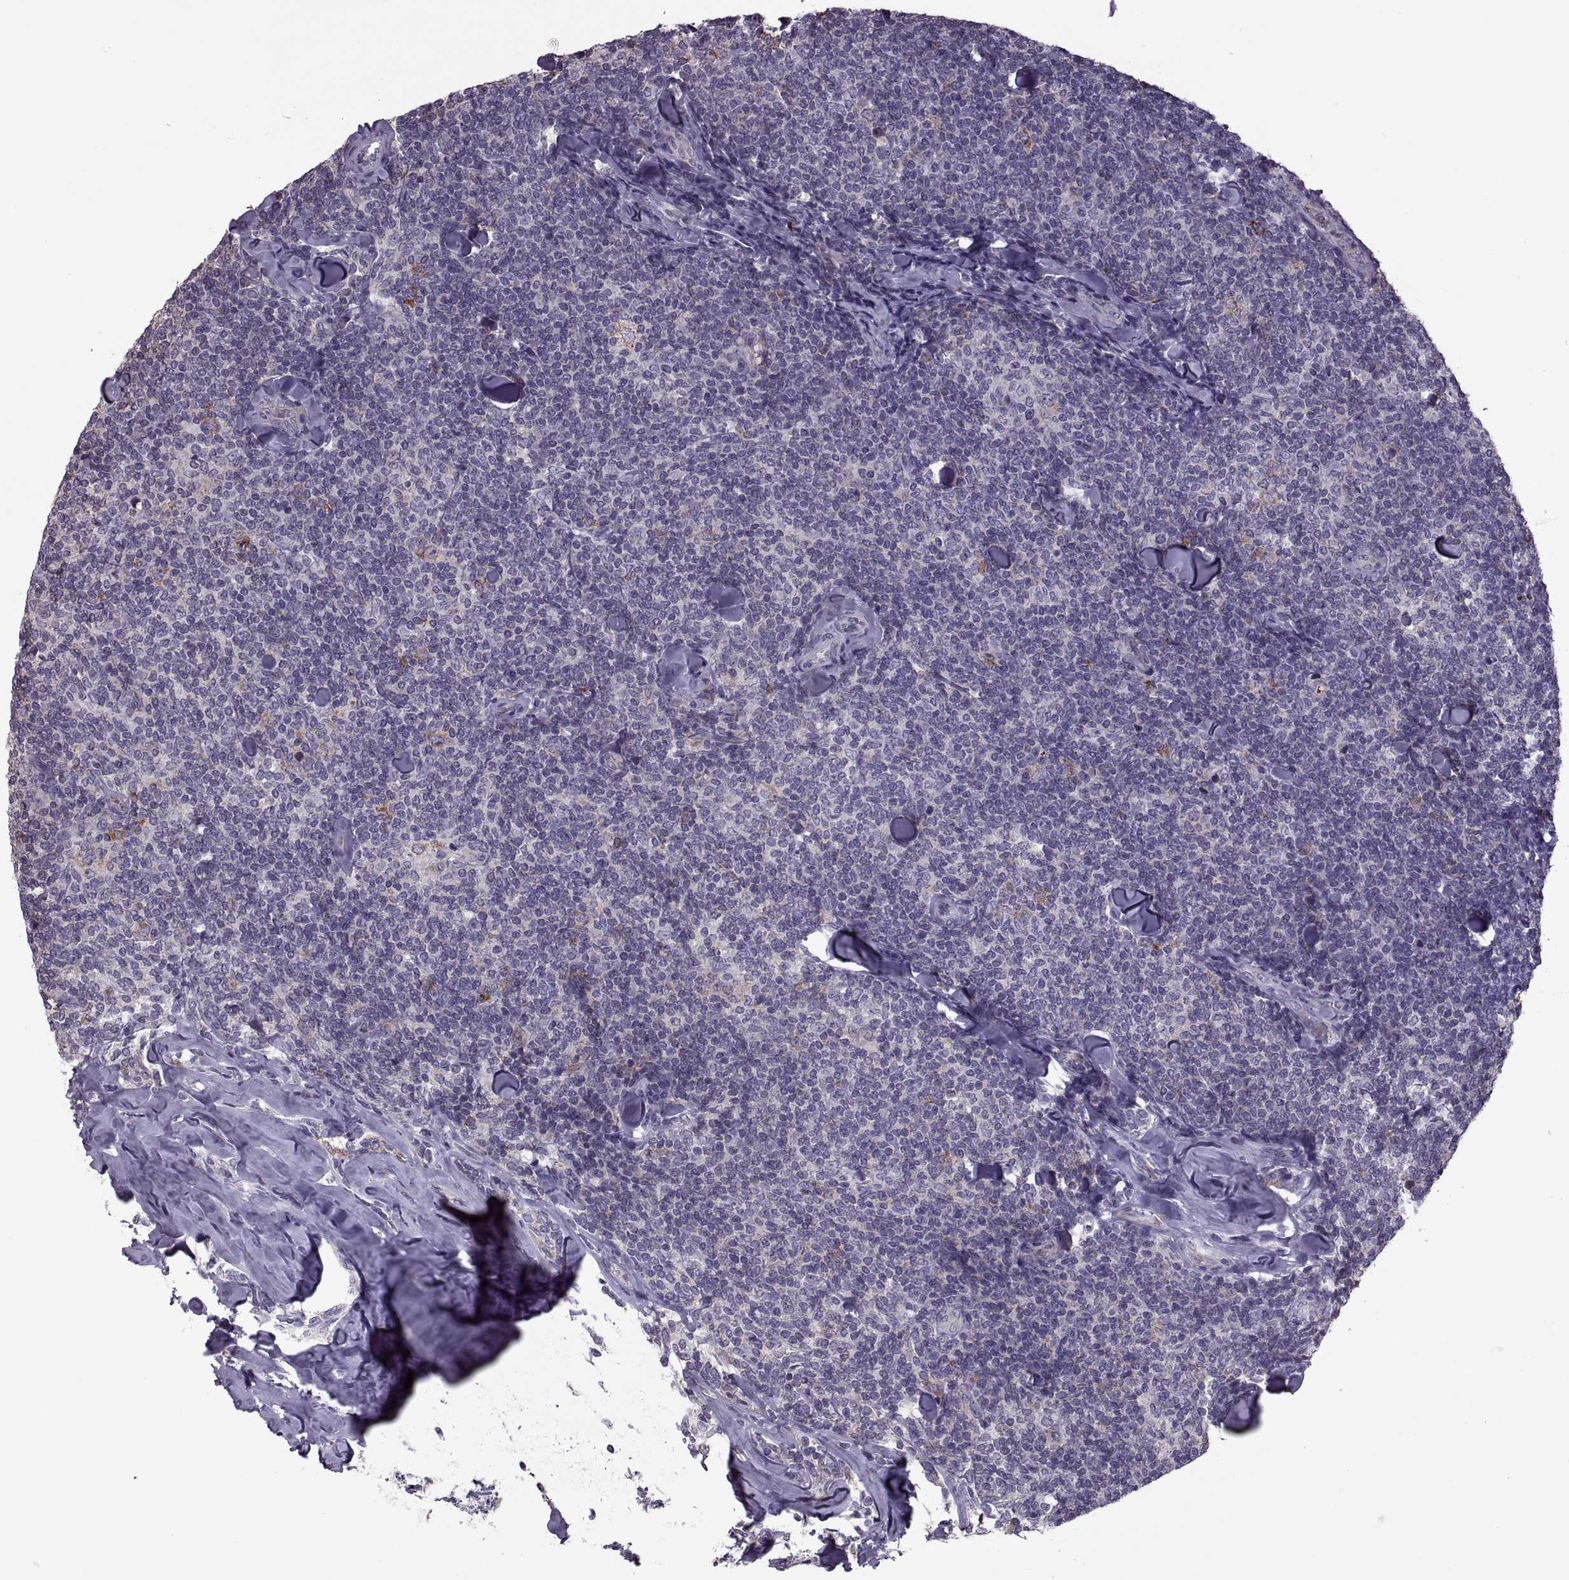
{"staining": {"intensity": "negative", "quantity": "none", "location": "none"}, "tissue": "lymphoma", "cell_type": "Tumor cells", "image_type": "cancer", "snomed": [{"axis": "morphology", "description": "Malignant lymphoma, non-Hodgkin's type, Low grade"}, {"axis": "topography", "description": "Lymph node"}], "caption": "High magnification brightfield microscopy of malignant lymphoma, non-Hodgkin's type (low-grade) stained with DAB (3,3'-diaminobenzidine) (brown) and counterstained with hematoxylin (blue): tumor cells show no significant staining. (Stains: DAB immunohistochemistry (IHC) with hematoxylin counter stain, Microscopy: brightfield microscopy at high magnification).", "gene": "PABPC1", "patient": {"sex": "female", "age": 56}}